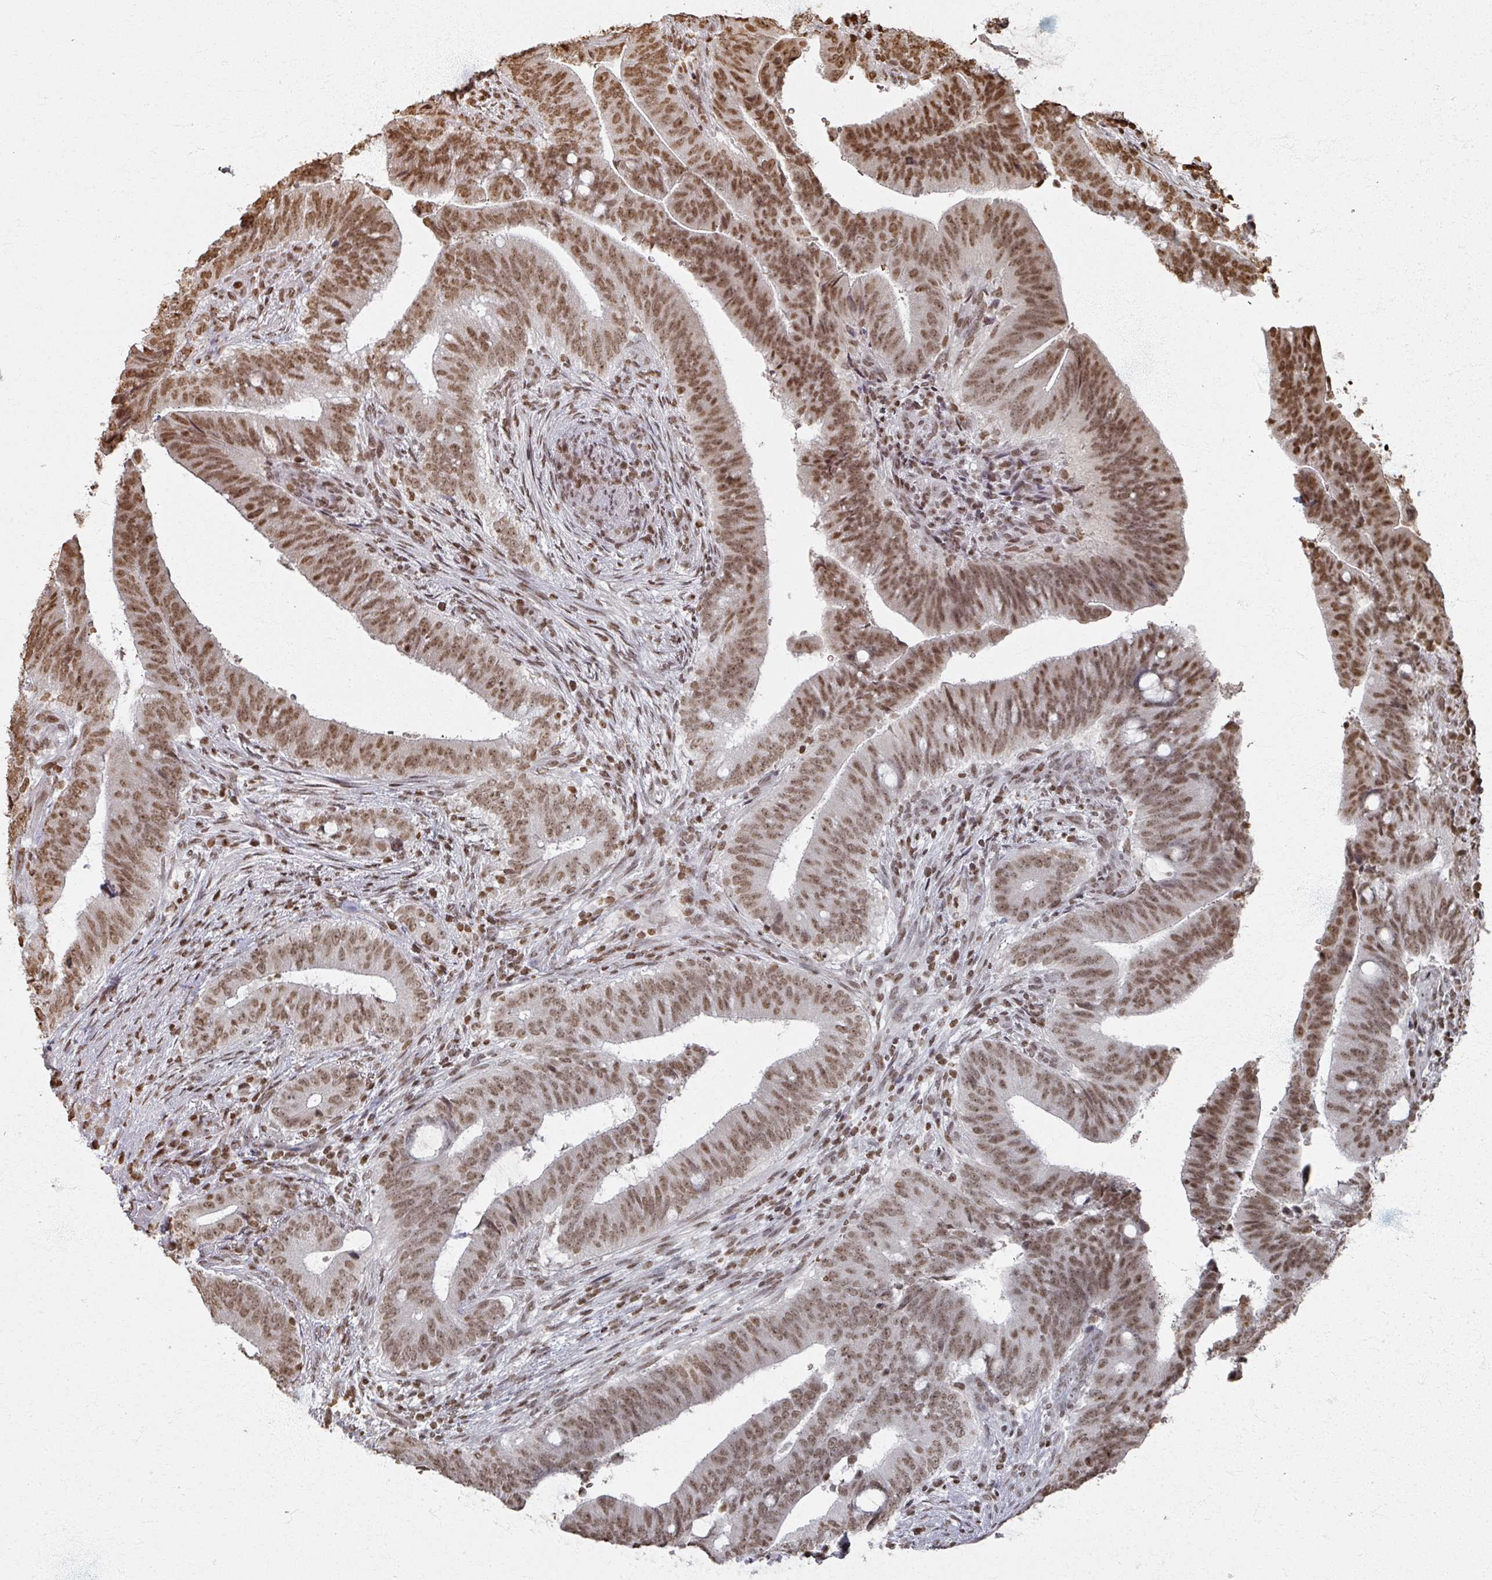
{"staining": {"intensity": "moderate", "quantity": ">75%", "location": "nuclear"}, "tissue": "colorectal cancer", "cell_type": "Tumor cells", "image_type": "cancer", "snomed": [{"axis": "morphology", "description": "Adenocarcinoma, NOS"}, {"axis": "topography", "description": "Colon"}], "caption": "Immunohistochemistry of human adenocarcinoma (colorectal) shows medium levels of moderate nuclear expression in approximately >75% of tumor cells. (DAB IHC with brightfield microscopy, high magnification).", "gene": "DCUN1D5", "patient": {"sex": "female", "age": 43}}